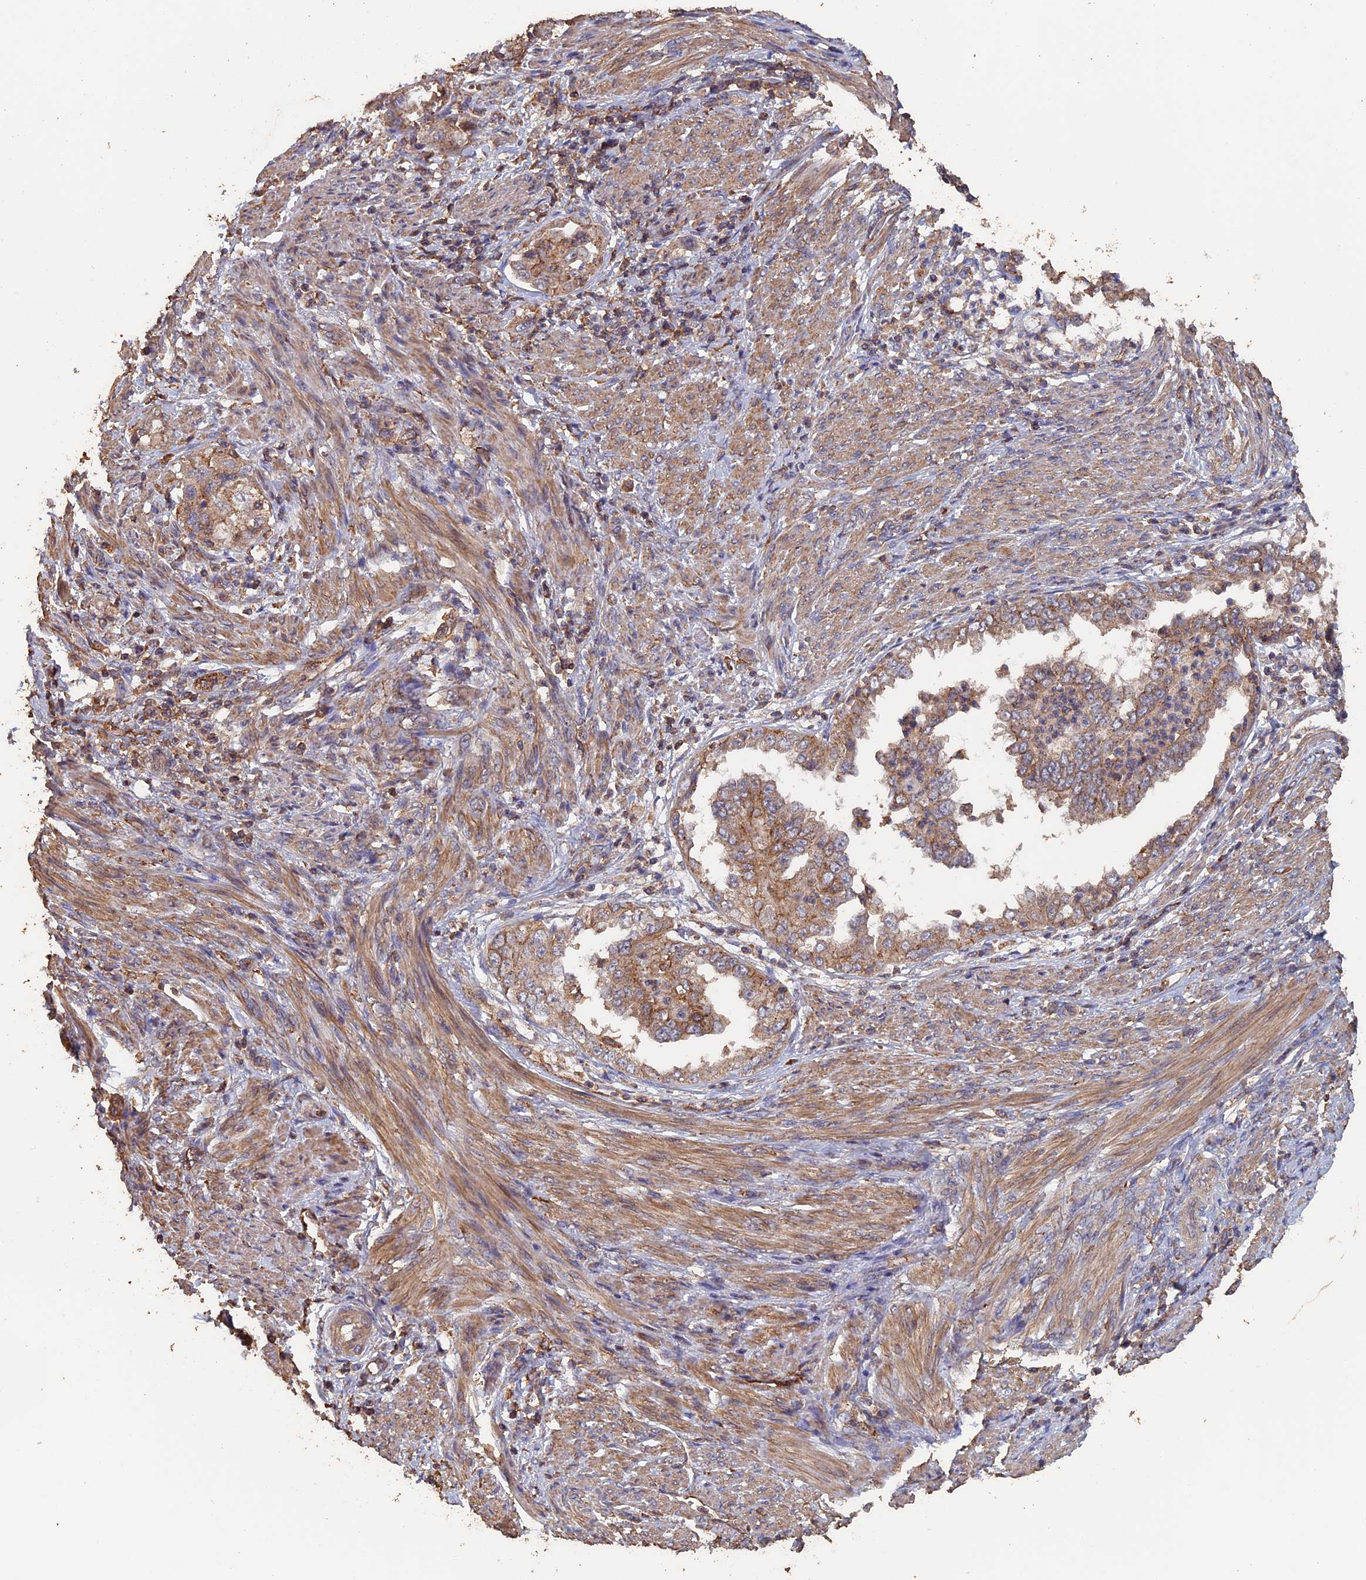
{"staining": {"intensity": "weak", "quantity": ">75%", "location": "cytoplasmic/membranous"}, "tissue": "endometrial cancer", "cell_type": "Tumor cells", "image_type": "cancer", "snomed": [{"axis": "morphology", "description": "Adenocarcinoma, NOS"}, {"axis": "topography", "description": "Endometrium"}], "caption": "Immunohistochemistry (IHC) staining of endometrial cancer, which shows low levels of weak cytoplasmic/membranous positivity in about >75% of tumor cells indicating weak cytoplasmic/membranous protein expression. The staining was performed using DAB (3,3'-diaminobenzidine) (brown) for protein detection and nuclei were counterstained in hematoxylin (blue).", "gene": "PIGQ", "patient": {"sex": "female", "age": 85}}